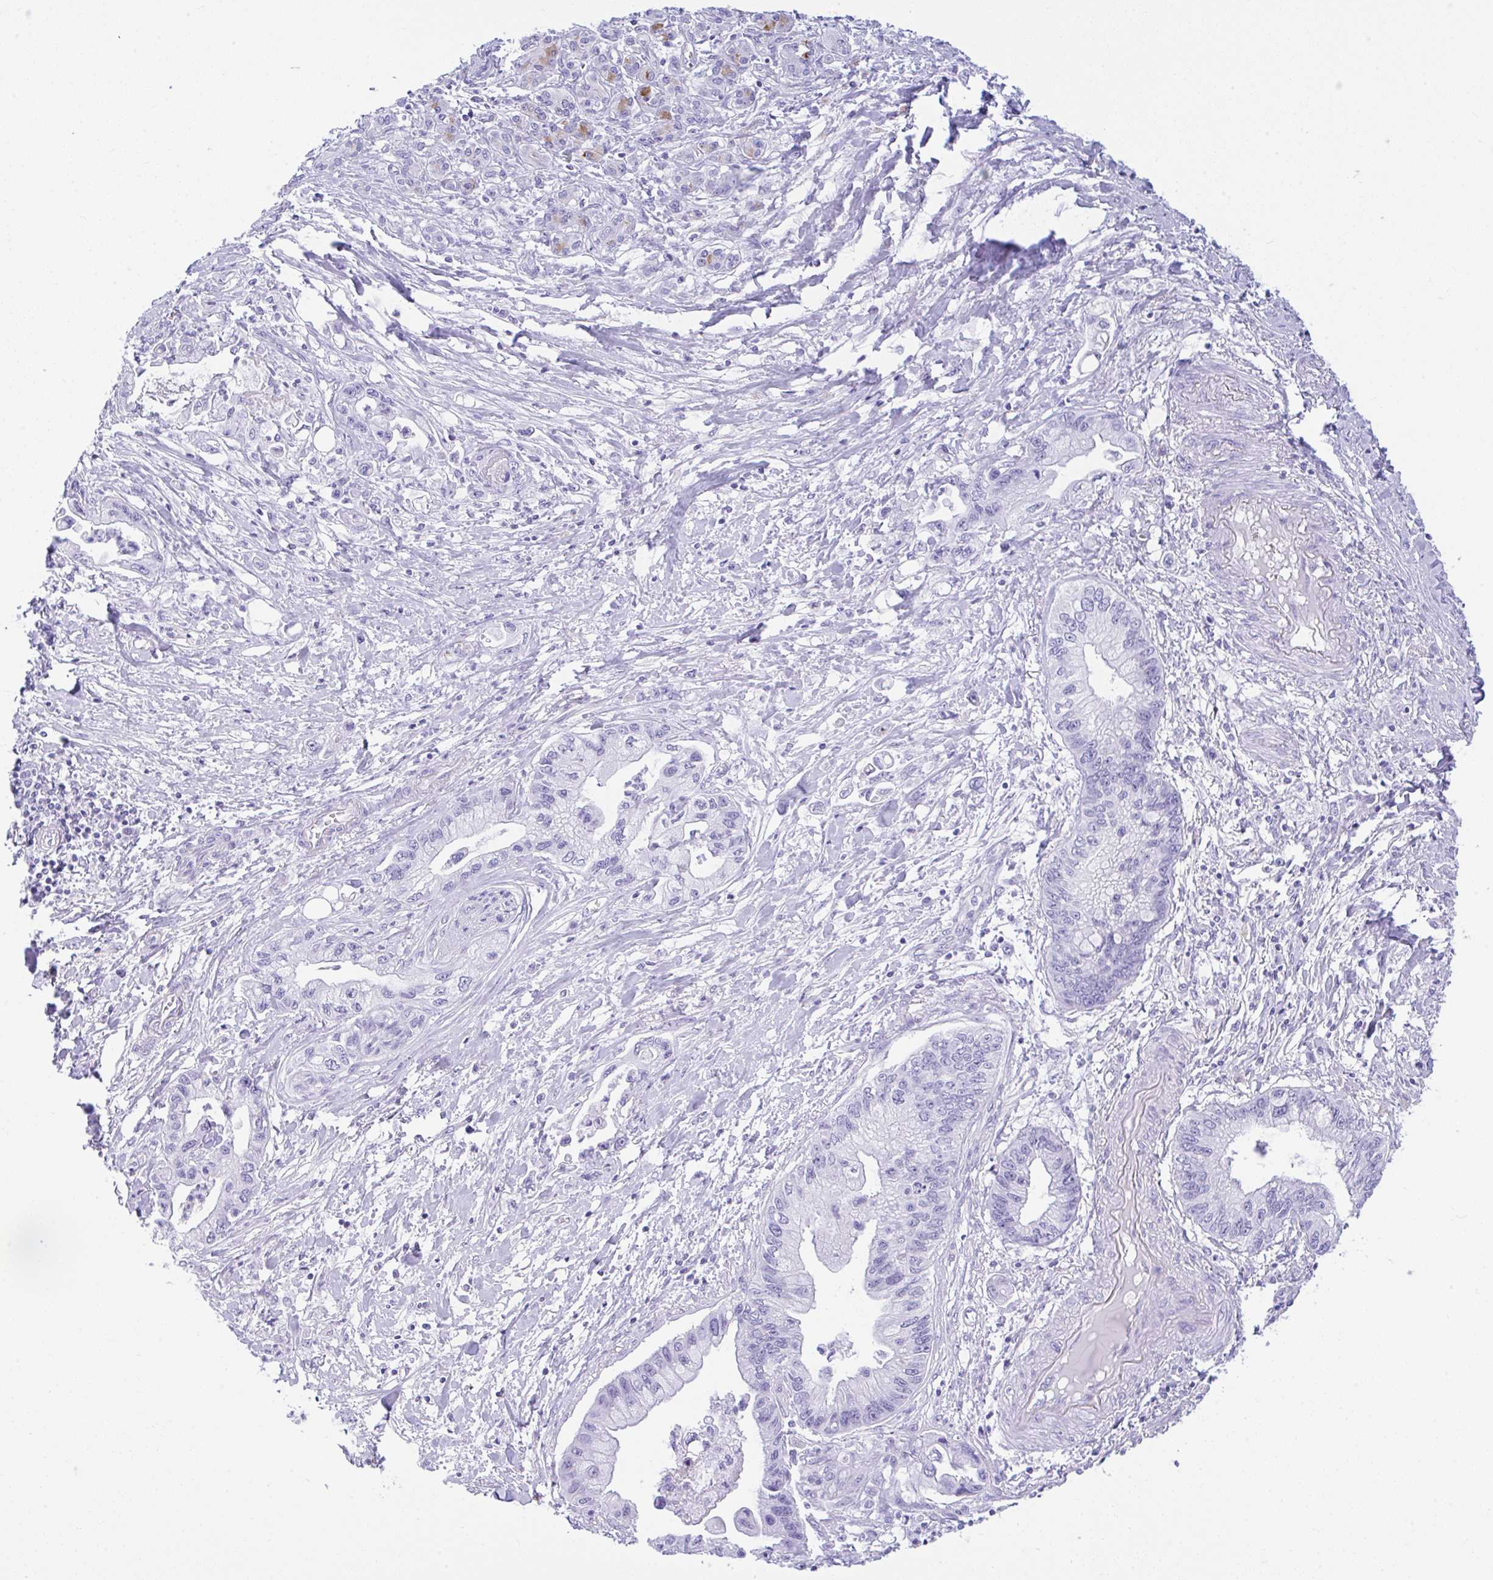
{"staining": {"intensity": "negative", "quantity": "none", "location": "none"}, "tissue": "pancreatic cancer", "cell_type": "Tumor cells", "image_type": "cancer", "snomed": [{"axis": "morphology", "description": "Adenocarcinoma, NOS"}, {"axis": "topography", "description": "Pancreas"}], "caption": "A micrograph of human pancreatic cancer is negative for staining in tumor cells. (IHC, brightfield microscopy, high magnification).", "gene": "NDUFAF8", "patient": {"sex": "male", "age": 61}}